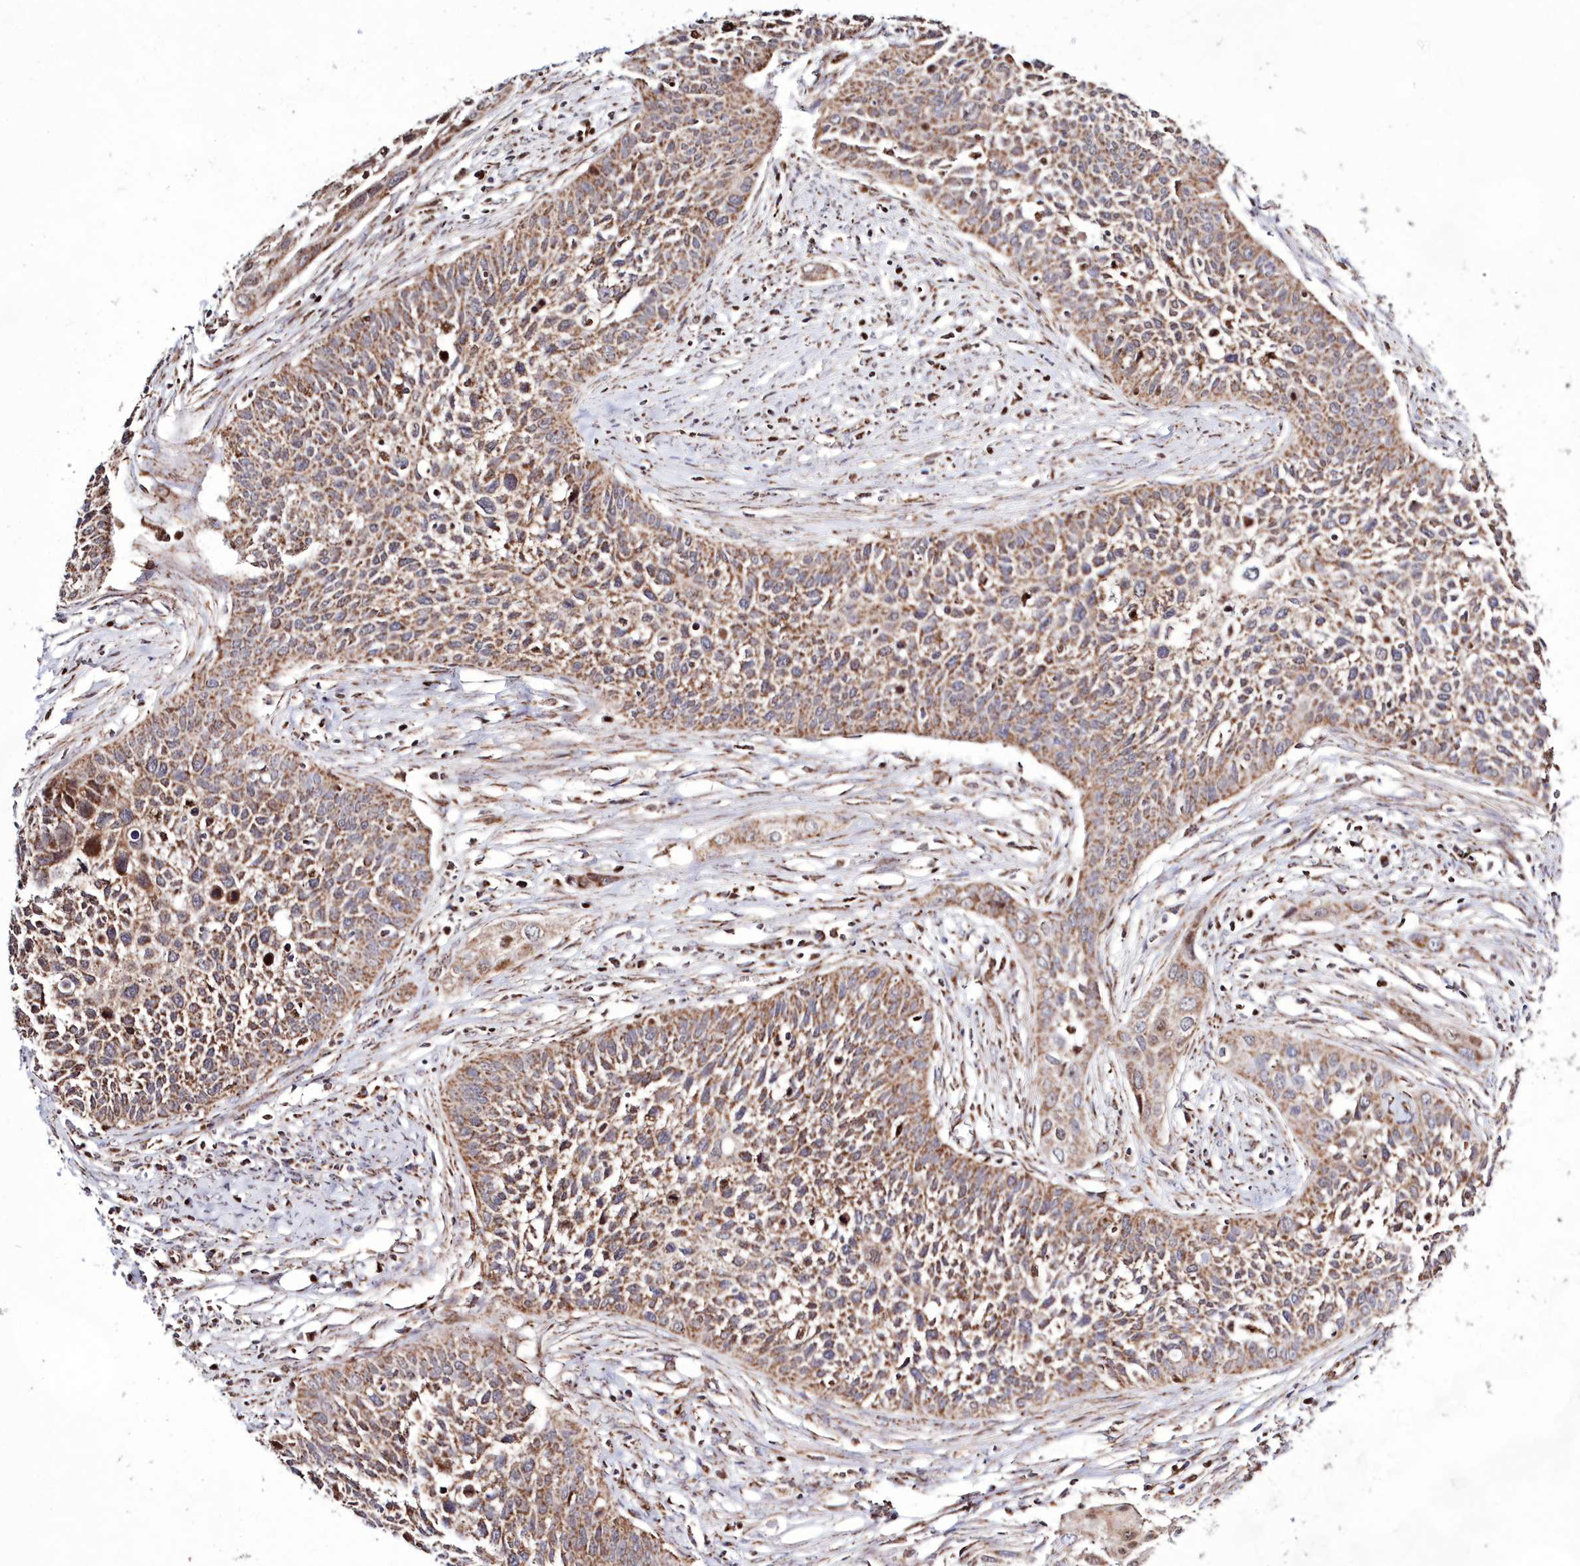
{"staining": {"intensity": "moderate", "quantity": ">75%", "location": "cytoplasmic/membranous"}, "tissue": "cervical cancer", "cell_type": "Tumor cells", "image_type": "cancer", "snomed": [{"axis": "morphology", "description": "Squamous cell carcinoma, NOS"}, {"axis": "topography", "description": "Cervix"}], "caption": "Tumor cells reveal moderate cytoplasmic/membranous expression in approximately >75% of cells in cervical cancer.", "gene": "HADHB", "patient": {"sex": "female", "age": 34}}